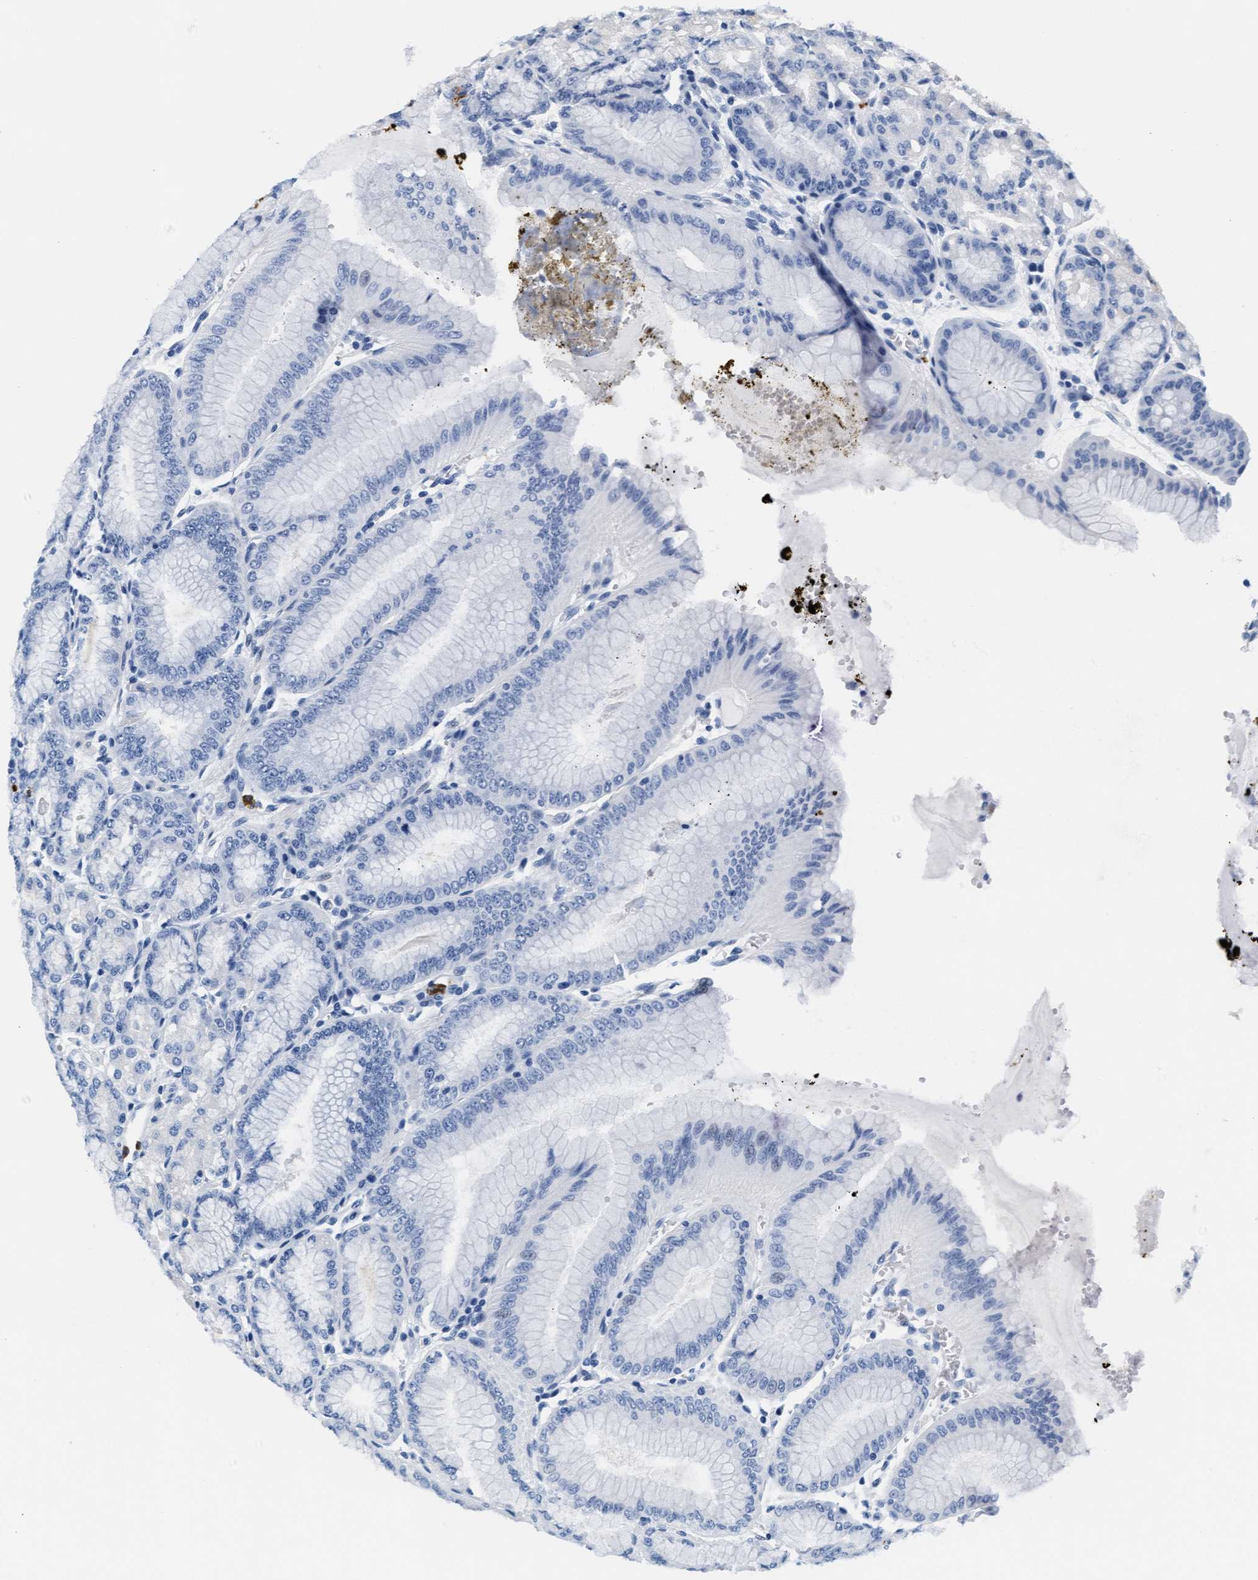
{"staining": {"intensity": "negative", "quantity": "none", "location": "none"}, "tissue": "stomach", "cell_type": "Glandular cells", "image_type": "normal", "snomed": [{"axis": "morphology", "description": "Normal tissue, NOS"}, {"axis": "topography", "description": "Stomach, lower"}], "caption": "Immunohistochemical staining of normal human stomach displays no significant staining in glandular cells.", "gene": "MMP8", "patient": {"sex": "male", "age": 71}}